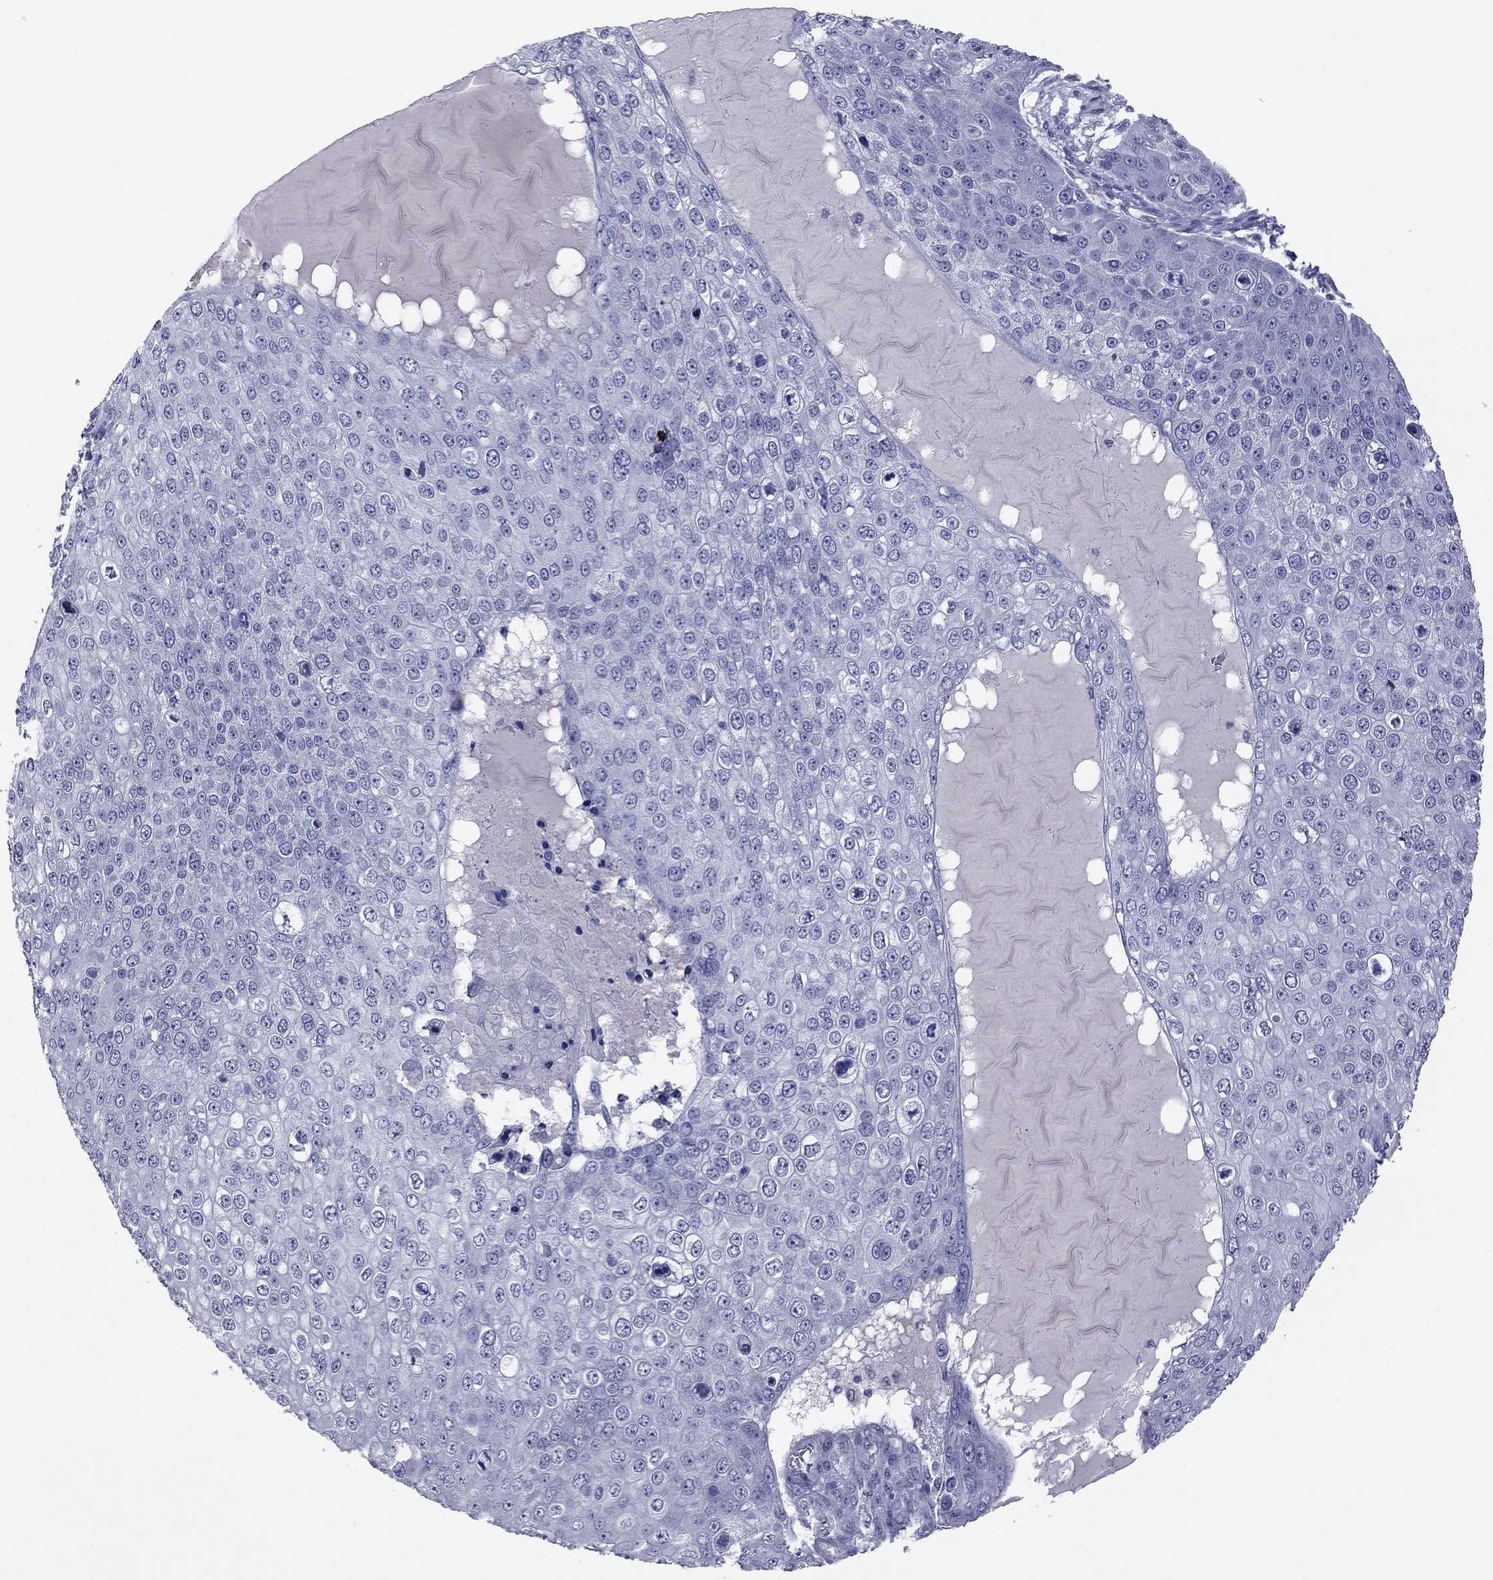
{"staining": {"intensity": "negative", "quantity": "none", "location": "none"}, "tissue": "skin cancer", "cell_type": "Tumor cells", "image_type": "cancer", "snomed": [{"axis": "morphology", "description": "Squamous cell carcinoma, NOS"}, {"axis": "topography", "description": "Skin"}], "caption": "This is an immunohistochemistry (IHC) photomicrograph of human skin squamous cell carcinoma. There is no expression in tumor cells.", "gene": "HYLS1", "patient": {"sex": "male", "age": 71}}